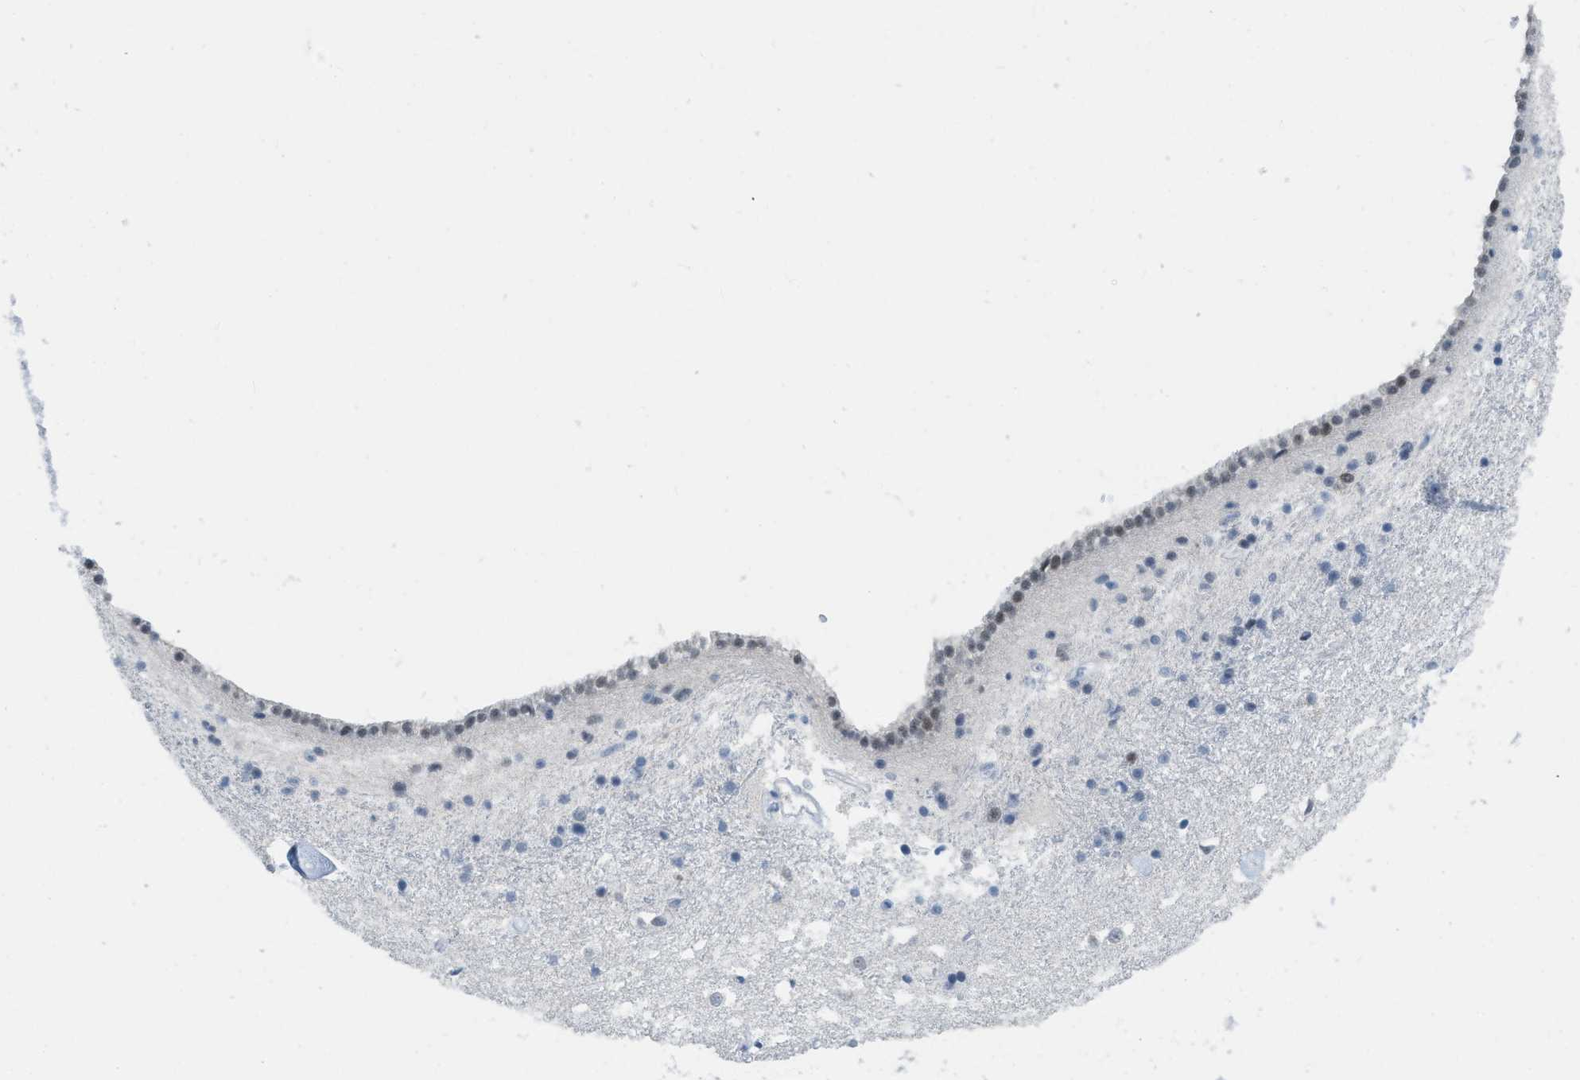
{"staining": {"intensity": "moderate", "quantity": "<25%", "location": "nuclear"}, "tissue": "caudate", "cell_type": "Glial cells", "image_type": "normal", "snomed": [{"axis": "morphology", "description": "Normal tissue, NOS"}, {"axis": "topography", "description": "Lateral ventricle wall"}], "caption": "Immunohistochemistry (IHC) micrograph of unremarkable caudate stained for a protein (brown), which reveals low levels of moderate nuclear staining in about <25% of glial cells.", "gene": "PBX1", "patient": {"sex": "male", "age": 45}}